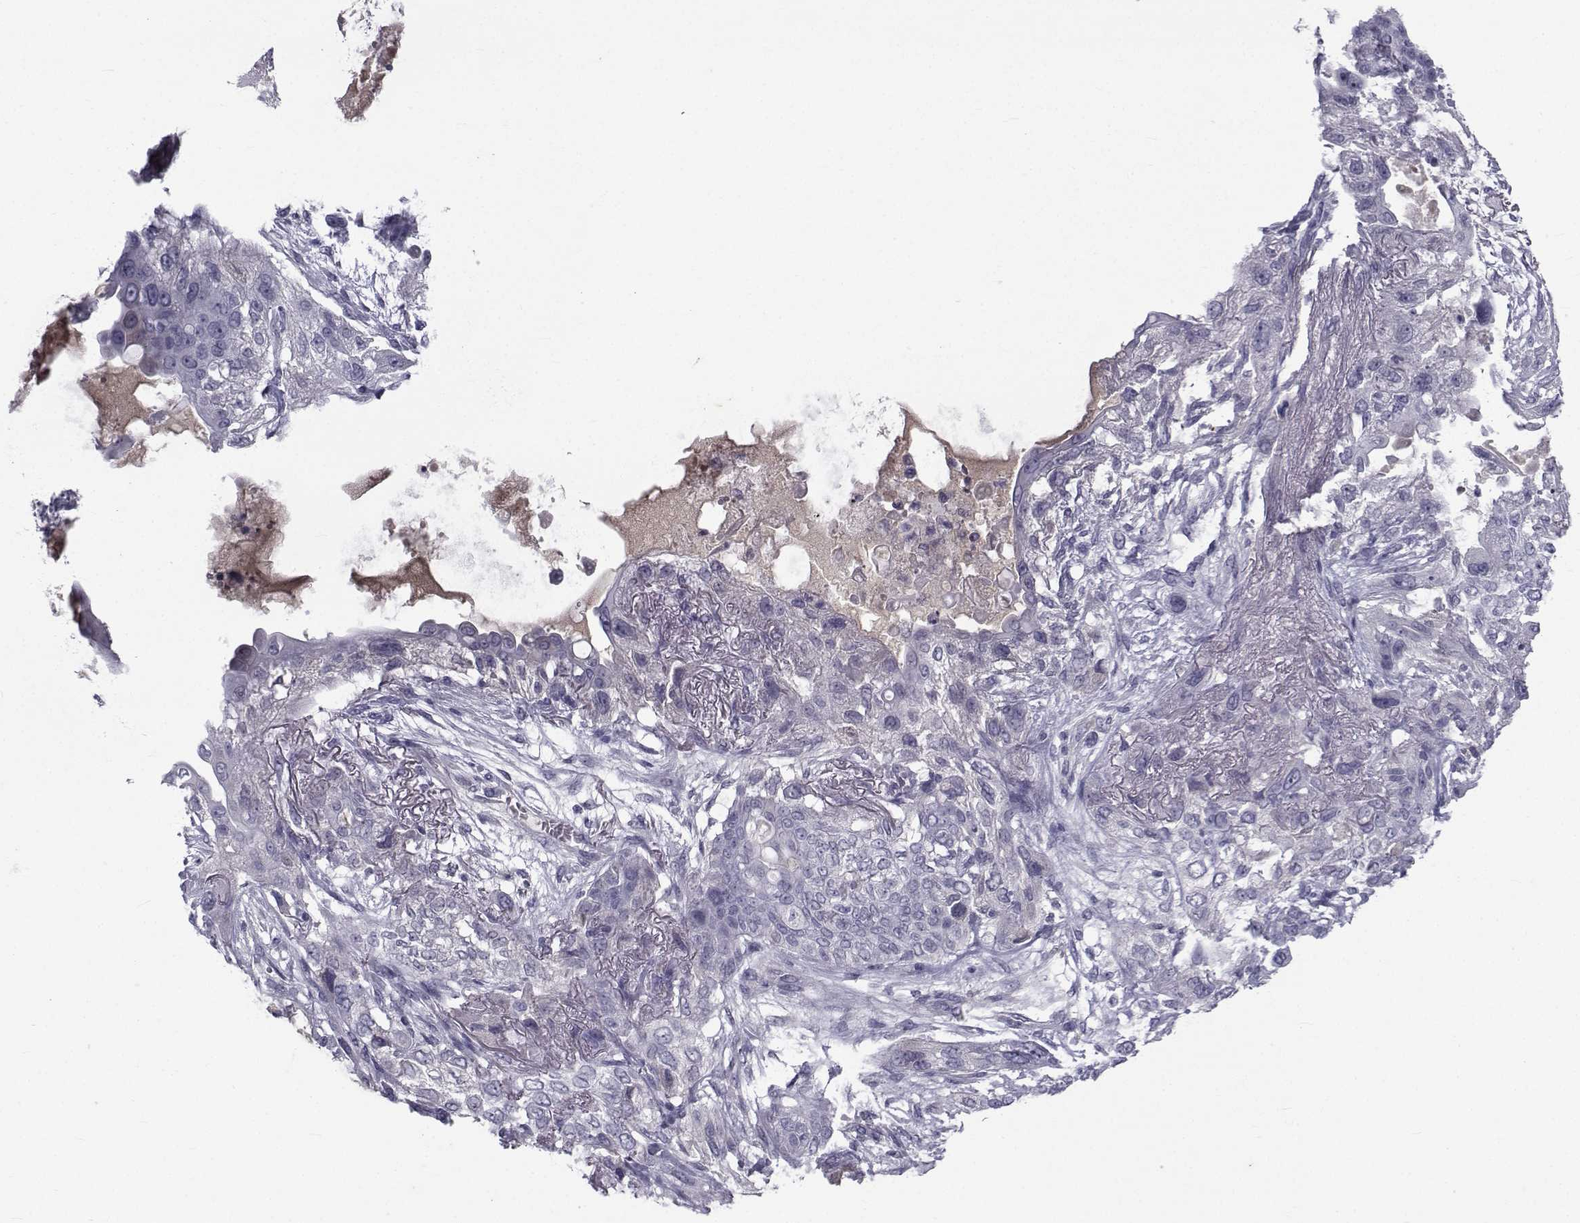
{"staining": {"intensity": "negative", "quantity": "none", "location": "none"}, "tissue": "lung cancer", "cell_type": "Tumor cells", "image_type": "cancer", "snomed": [{"axis": "morphology", "description": "Squamous cell carcinoma, NOS"}, {"axis": "topography", "description": "Lung"}], "caption": "Tumor cells are negative for brown protein staining in squamous cell carcinoma (lung).", "gene": "PAX2", "patient": {"sex": "female", "age": 70}}